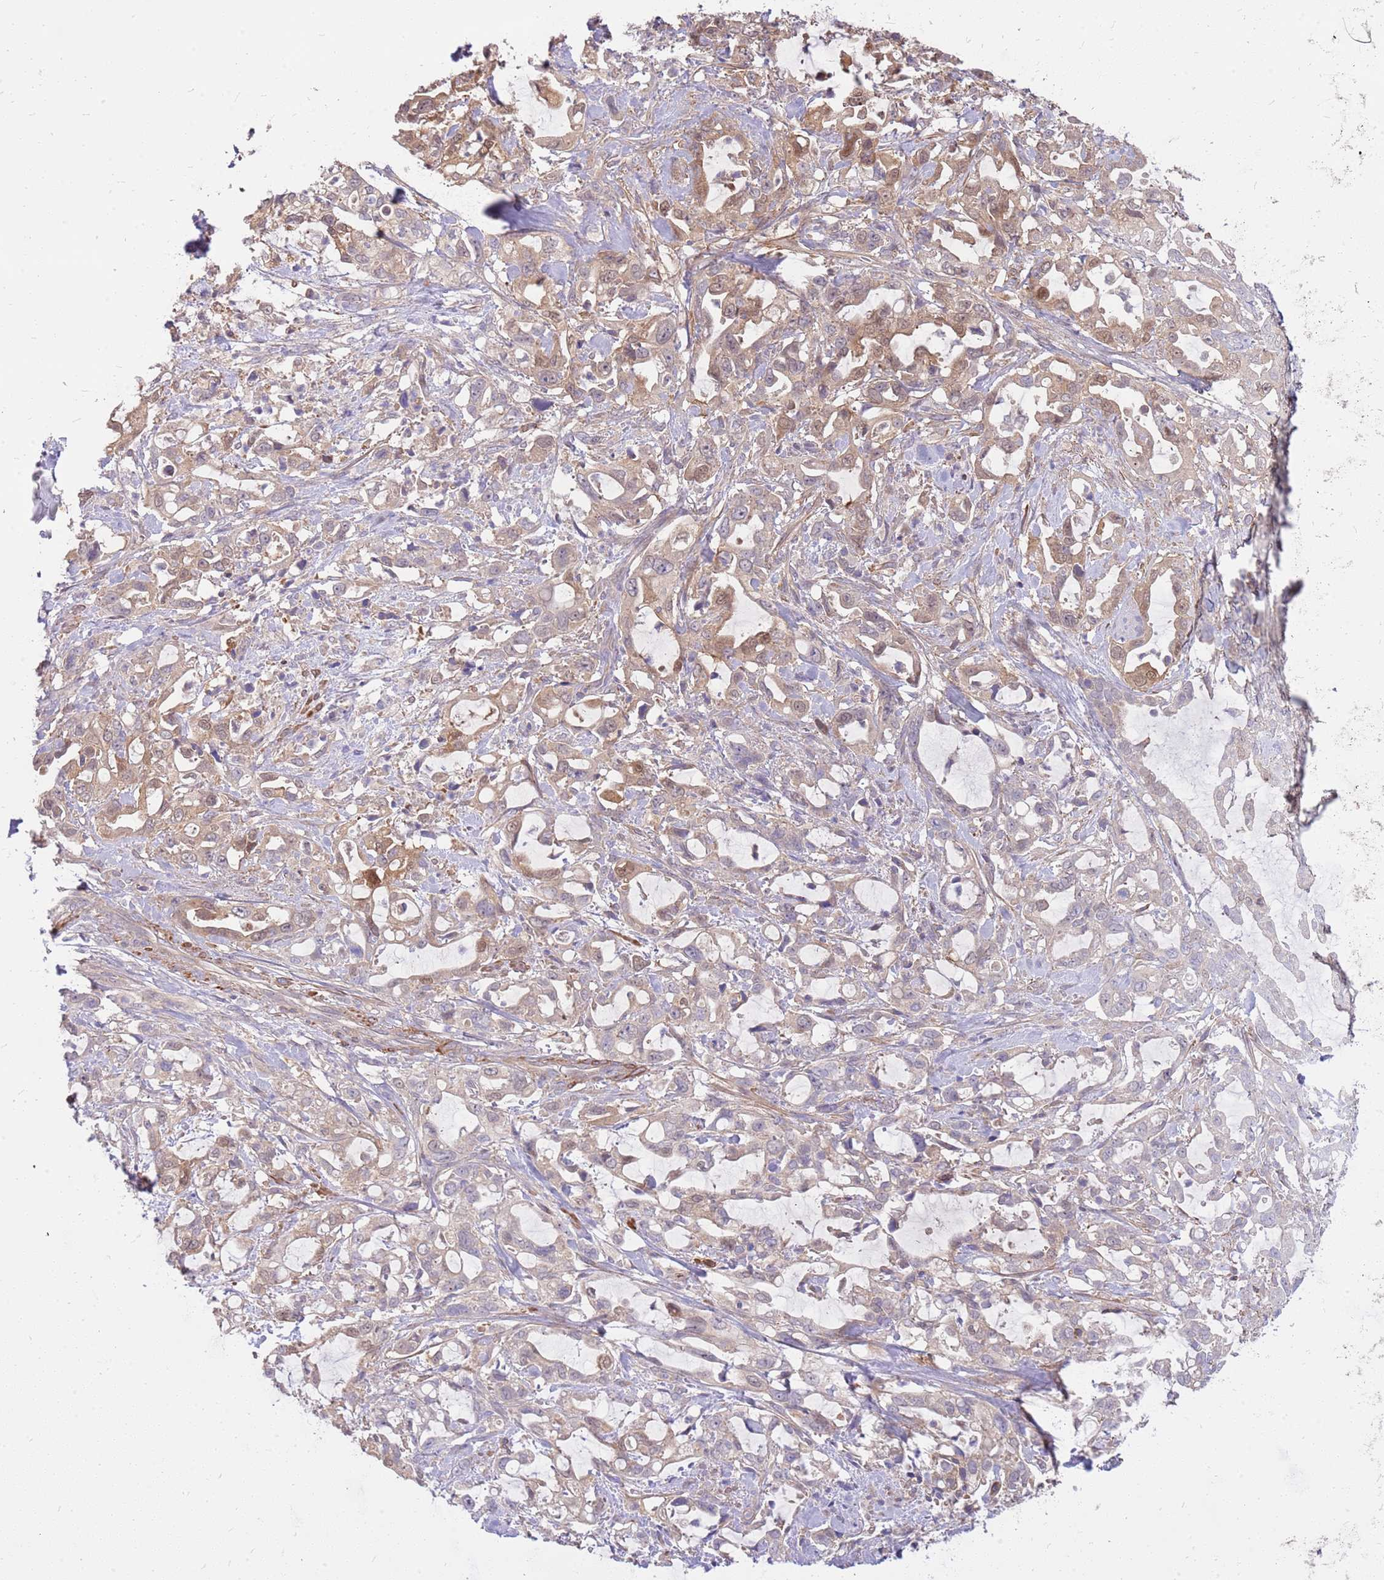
{"staining": {"intensity": "weak", "quantity": ">75%", "location": "cytoplasmic/membranous"}, "tissue": "pancreatic cancer", "cell_type": "Tumor cells", "image_type": "cancer", "snomed": [{"axis": "morphology", "description": "Adenocarcinoma, NOS"}, {"axis": "topography", "description": "Pancreas"}], "caption": "Protein staining displays weak cytoplasmic/membranous positivity in about >75% of tumor cells in pancreatic adenocarcinoma.", "gene": "MVD", "patient": {"sex": "female", "age": 61}}